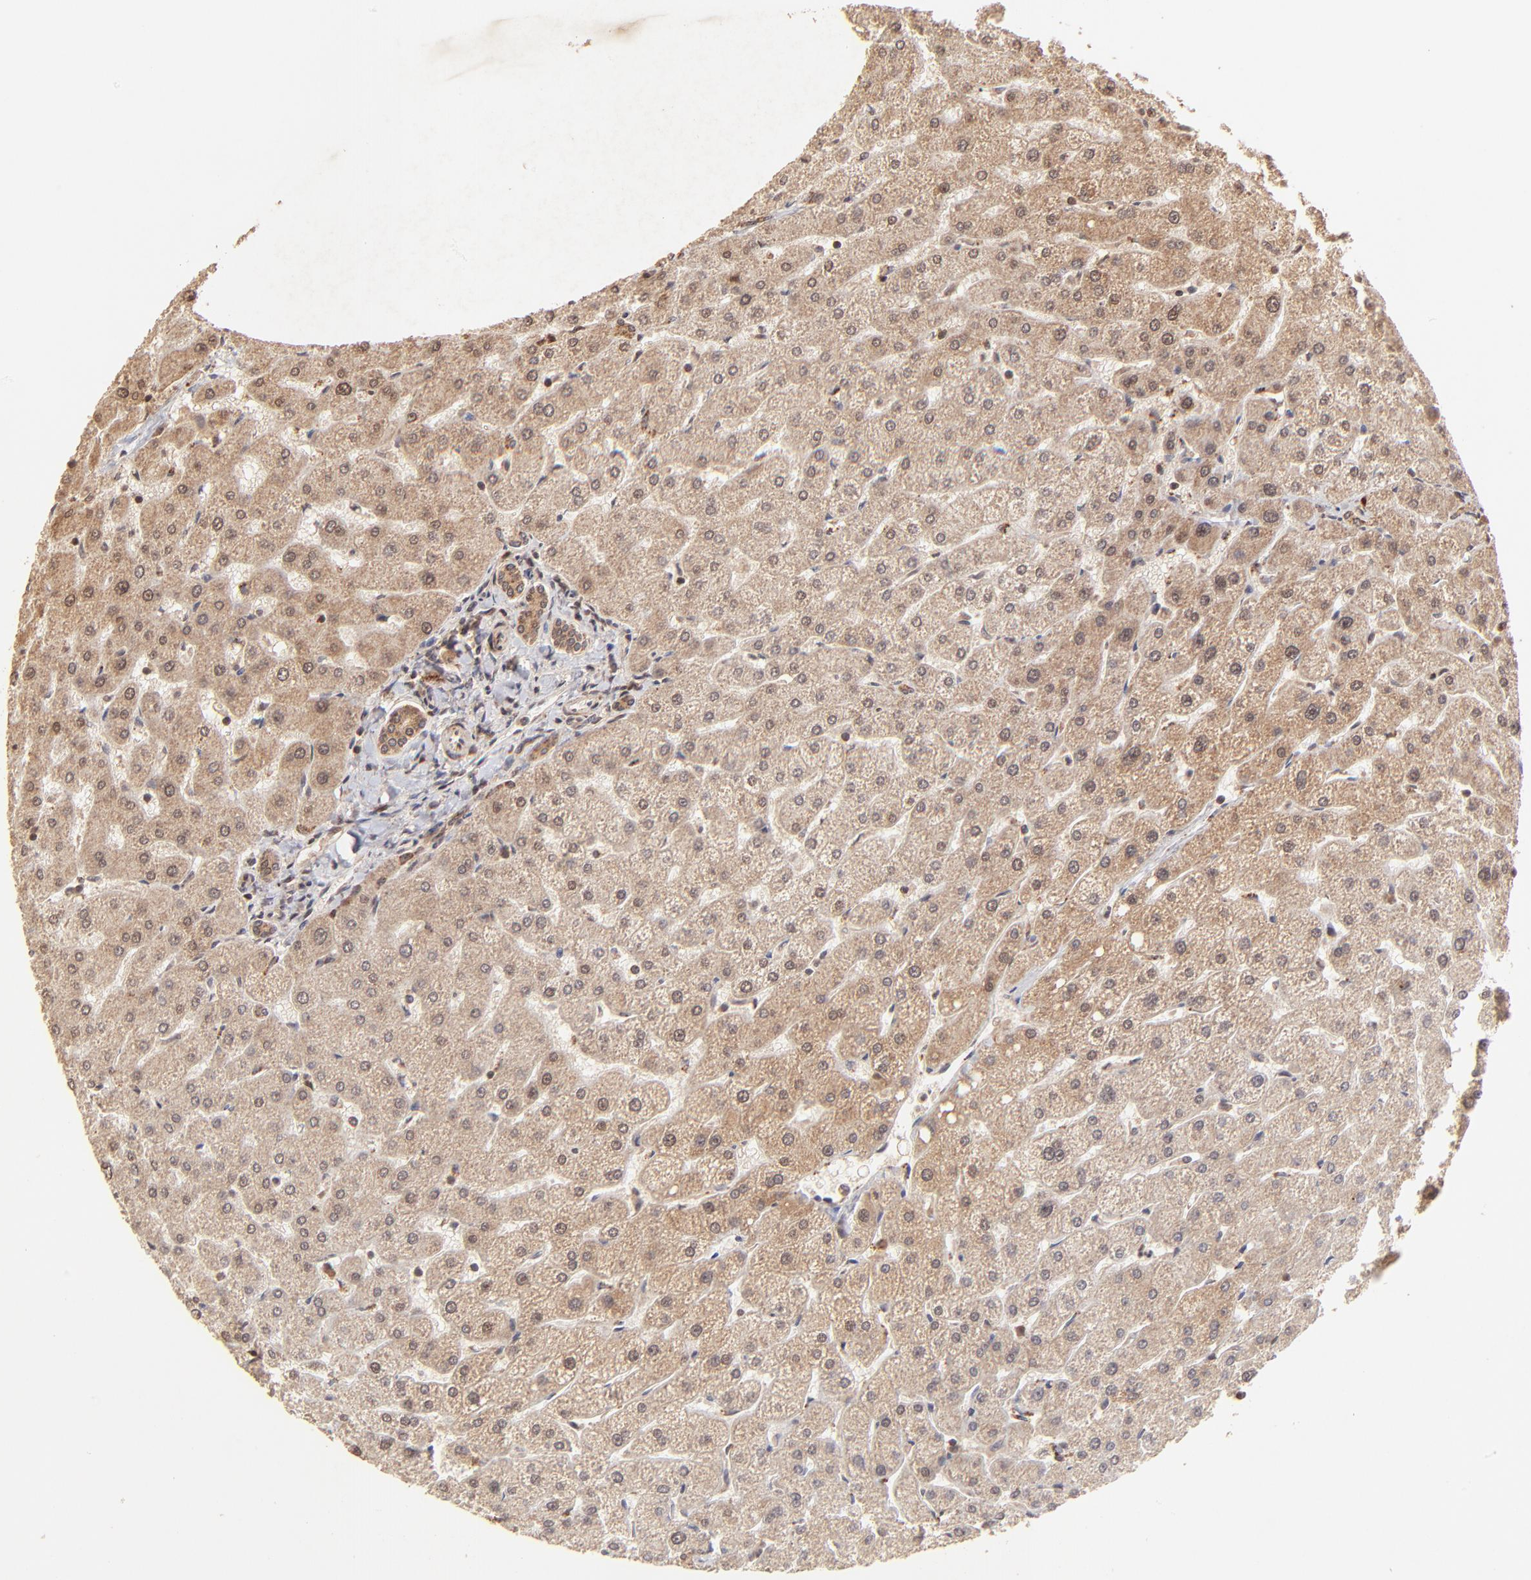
{"staining": {"intensity": "moderate", "quantity": ">75%", "location": "cytoplasmic/membranous"}, "tissue": "liver", "cell_type": "Cholangiocytes", "image_type": "normal", "snomed": [{"axis": "morphology", "description": "Normal tissue, NOS"}, {"axis": "topography", "description": "Liver"}], "caption": "This micrograph shows immunohistochemistry (IHC) staining of unremarkable liver, with medium moderate cytoplasmic/membranous positivity in approximately >75% of cholangiocytes.", "gene": "MED15", "patient": {"sex": "male", "age": 67}}